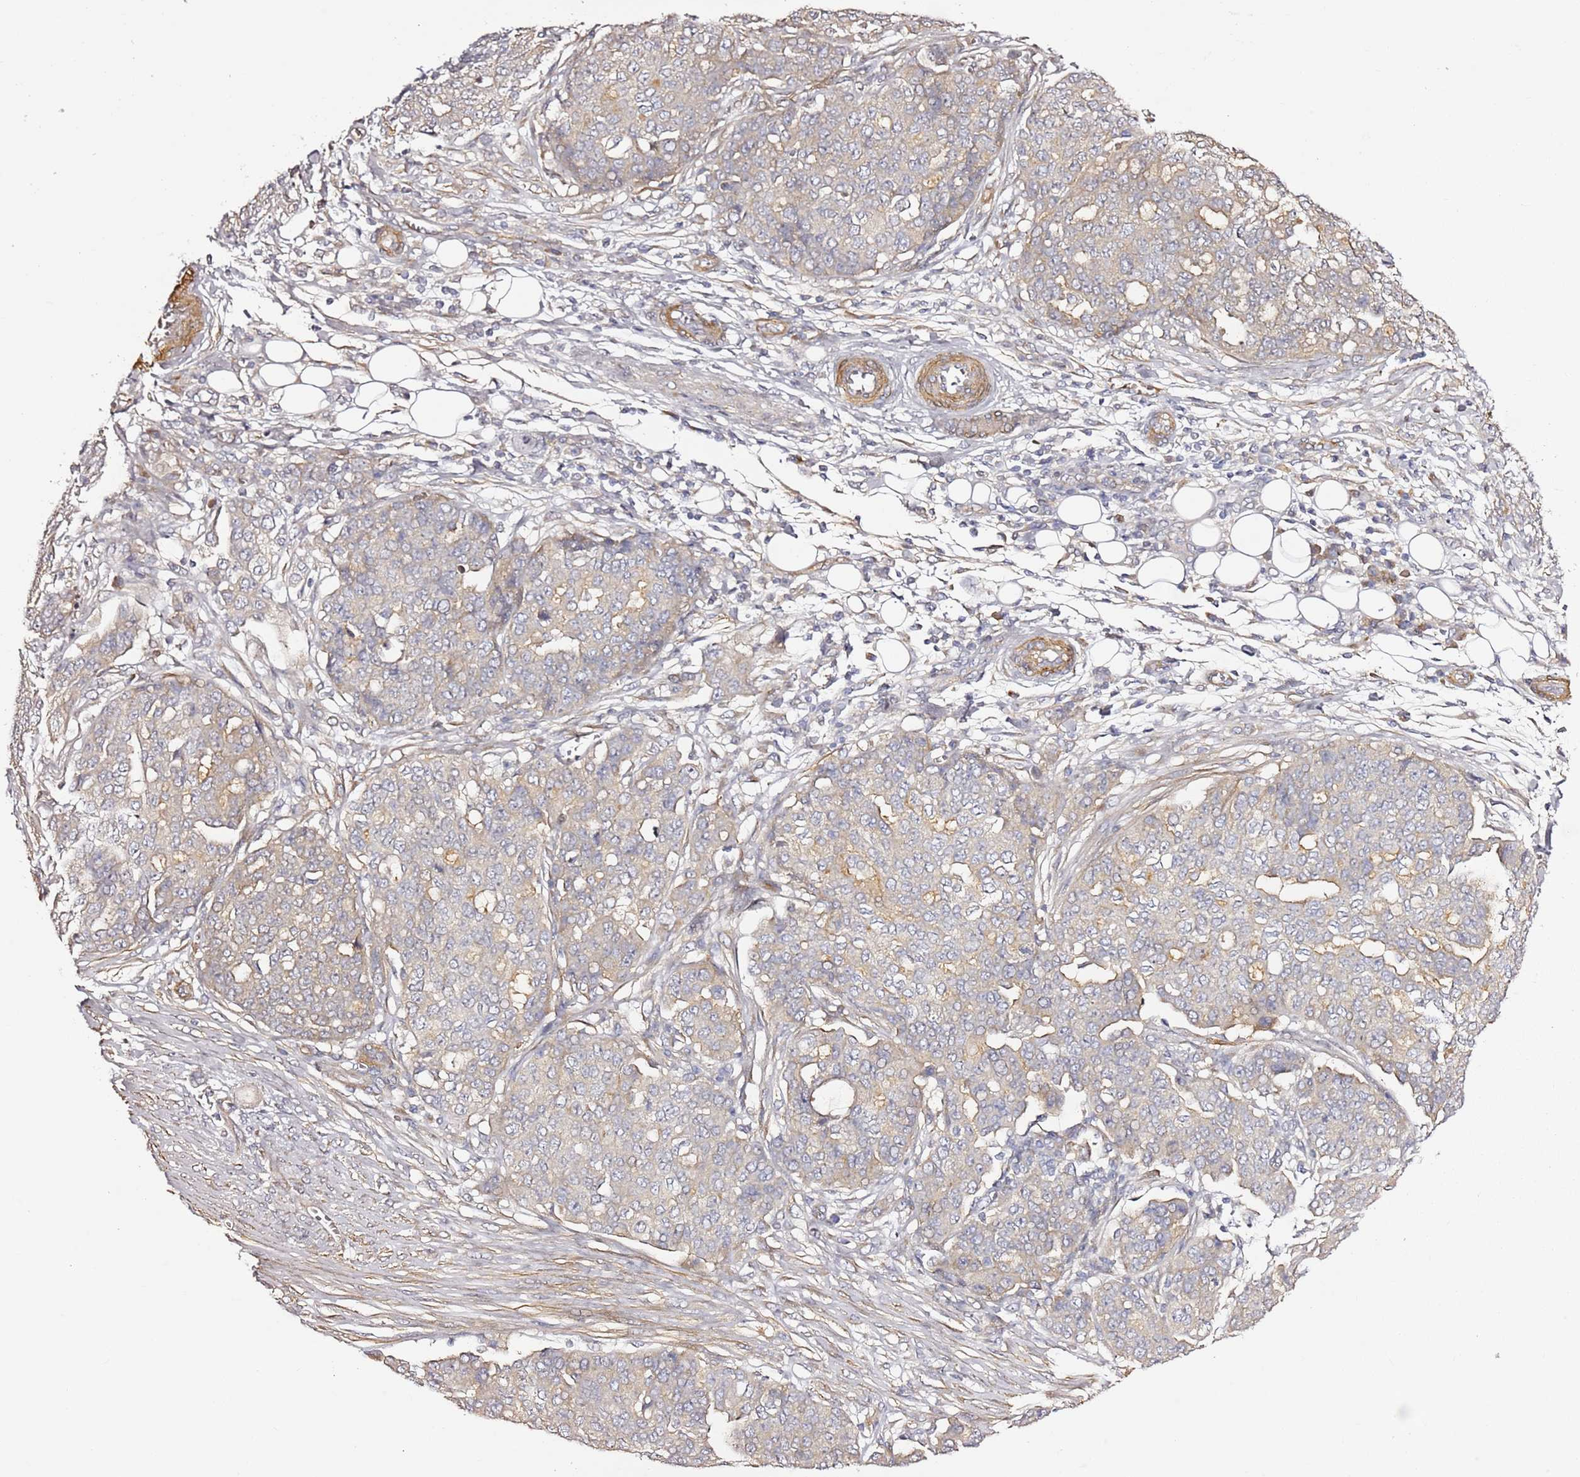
{"staining": {"intensity": "weak", "quantity": "25%-75%", "location": "cytoplasmic/membranous"}, "tissue": "ovarian cancer", "cell_type": "Tumor cells", "image_type": "cancer", "snomed": [{"axis": "morphology", "description": "Cystadenocarcinoma, serous, NOS"}, {"axis": "topography", "description": "Soft tissue"}, {"axis": "topography", "description": "Ovary"}], "caption": "Ovarian cancer stained with DAB (3,3'-diaminobenzidine) IHC shows low levels of weak cytoplasmic/membranous staining in approximately 25%-75% of tumor cells. Immunohistochemistry (ihc) stains the protein in brown and the nuclei are stained blue.", "gene": "EPS8L1", "patient": {"sex": "female", "age": 57}}